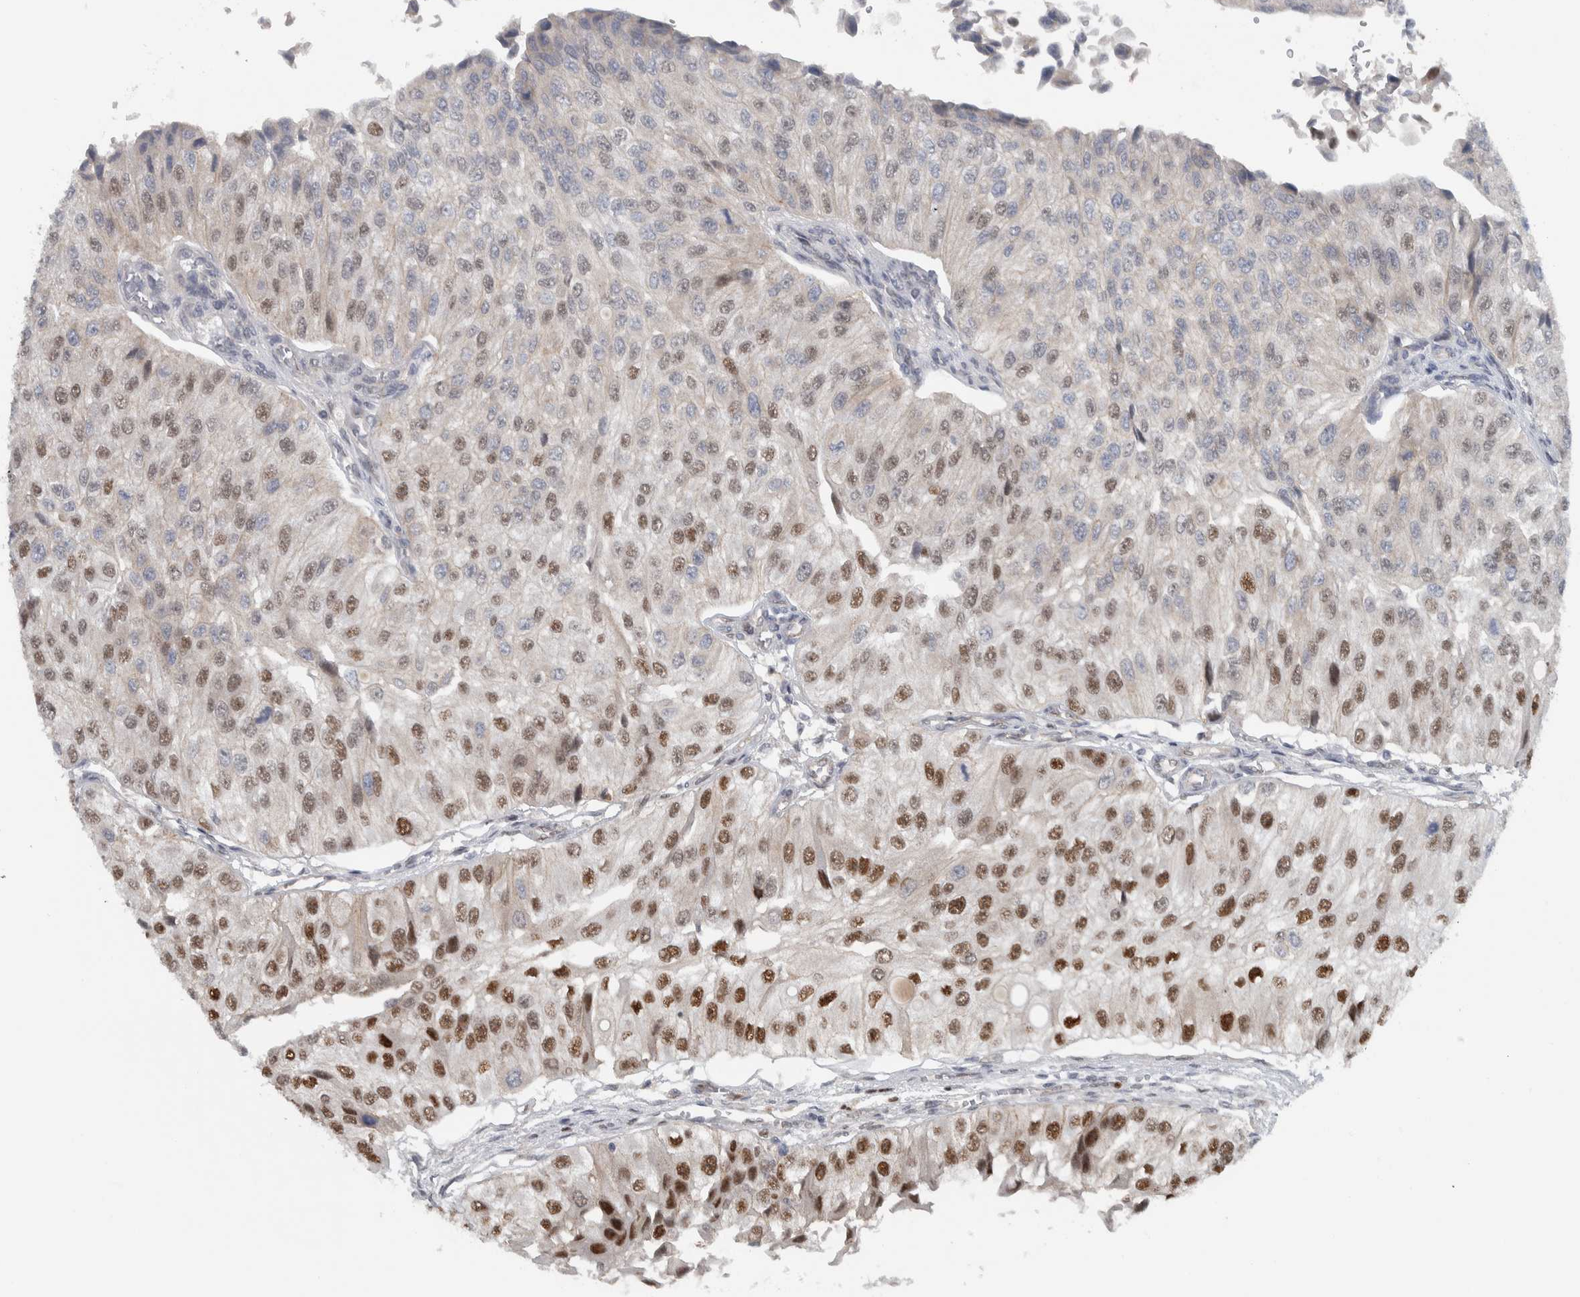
{"staining": {"intensity": "moderate", "quantity": "25%-75%", "location": "nuclear"}, "tissue": "urothelial cancer", "cell_type": "Tumor cells", "image_type": "cancer", "snomed": [{"axis": "morphology", "description": "Urothelial carcinoma, High grade"}, {"axis": "topography", "description": "Kidney"}, {"axis": "topography", "description": "Urinary bladder"}], "caption": "High-magnification brightfield microscopy of urothelial cancer stained with DAB (brown) and counterstained with hematoxylin (blue). tumor cells exhibit moderate nuclear staining is present in about25%-75% of cells.", "gene": "ADPRM", "patient": {"sex": "male", "age": 77}}